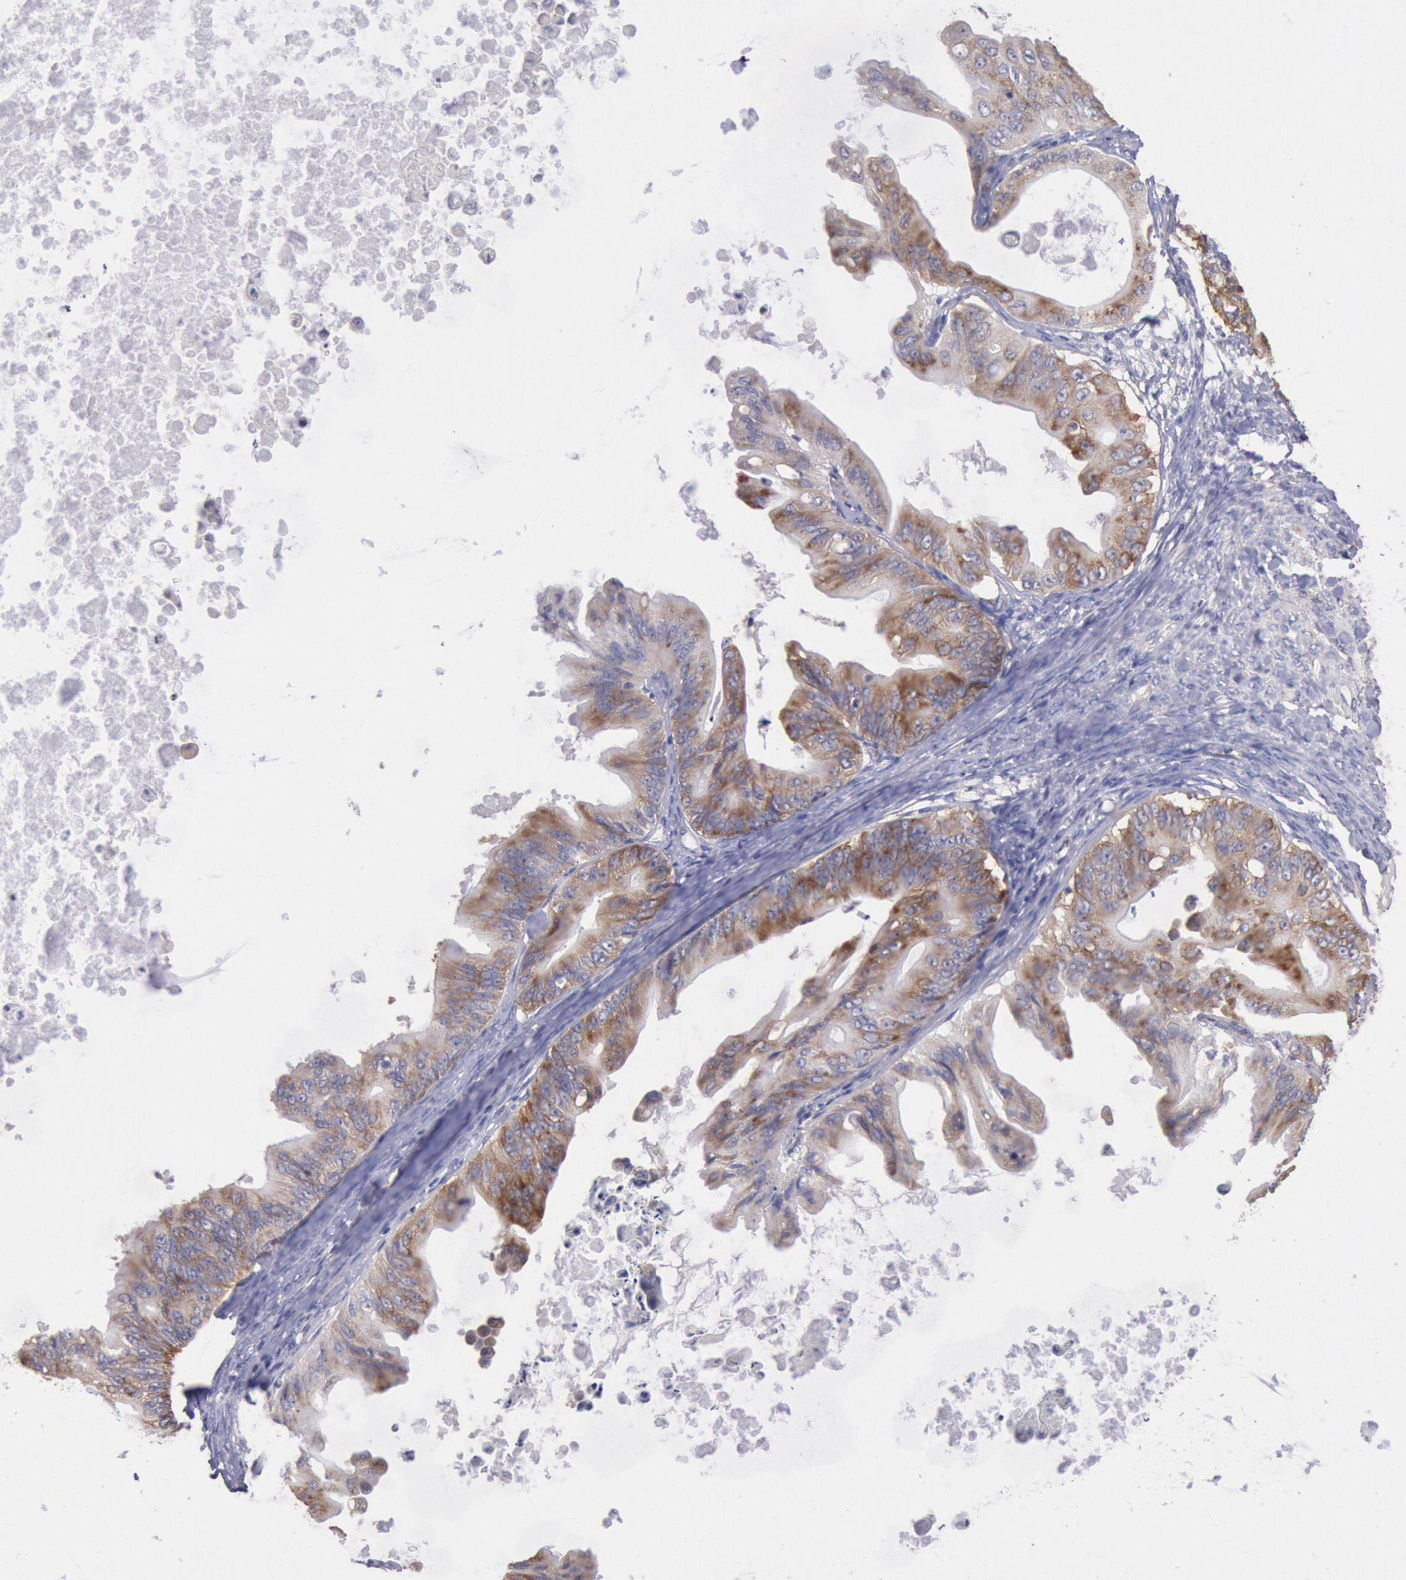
{"staining": {"intensity": "moderate", "quantity": ">75%", "location": "cytoplasmic/membranous"}, "tissue": "ovarian cancer", "cell_type": "Tumor cells", "image_type": "cancer", "snomed": [{"axis": "morphology", "description": "Cystadenocarcinoma, mucinous, NOS"}, {"axis": "topography", "description": "Ovary"}], "caption": "DAB (3,3'-diaminobenzidine) immunohistochemical staining of ovarian mucinous cystadenocarcinoma reveals moderate cytoplasmic/membranous protein expression in about >75% of tumor cells. (Brightfield microscopy of DAB IHC at high magnification).", "gene": "DRG1", "patient": {"sex": "female", "age": 37}}